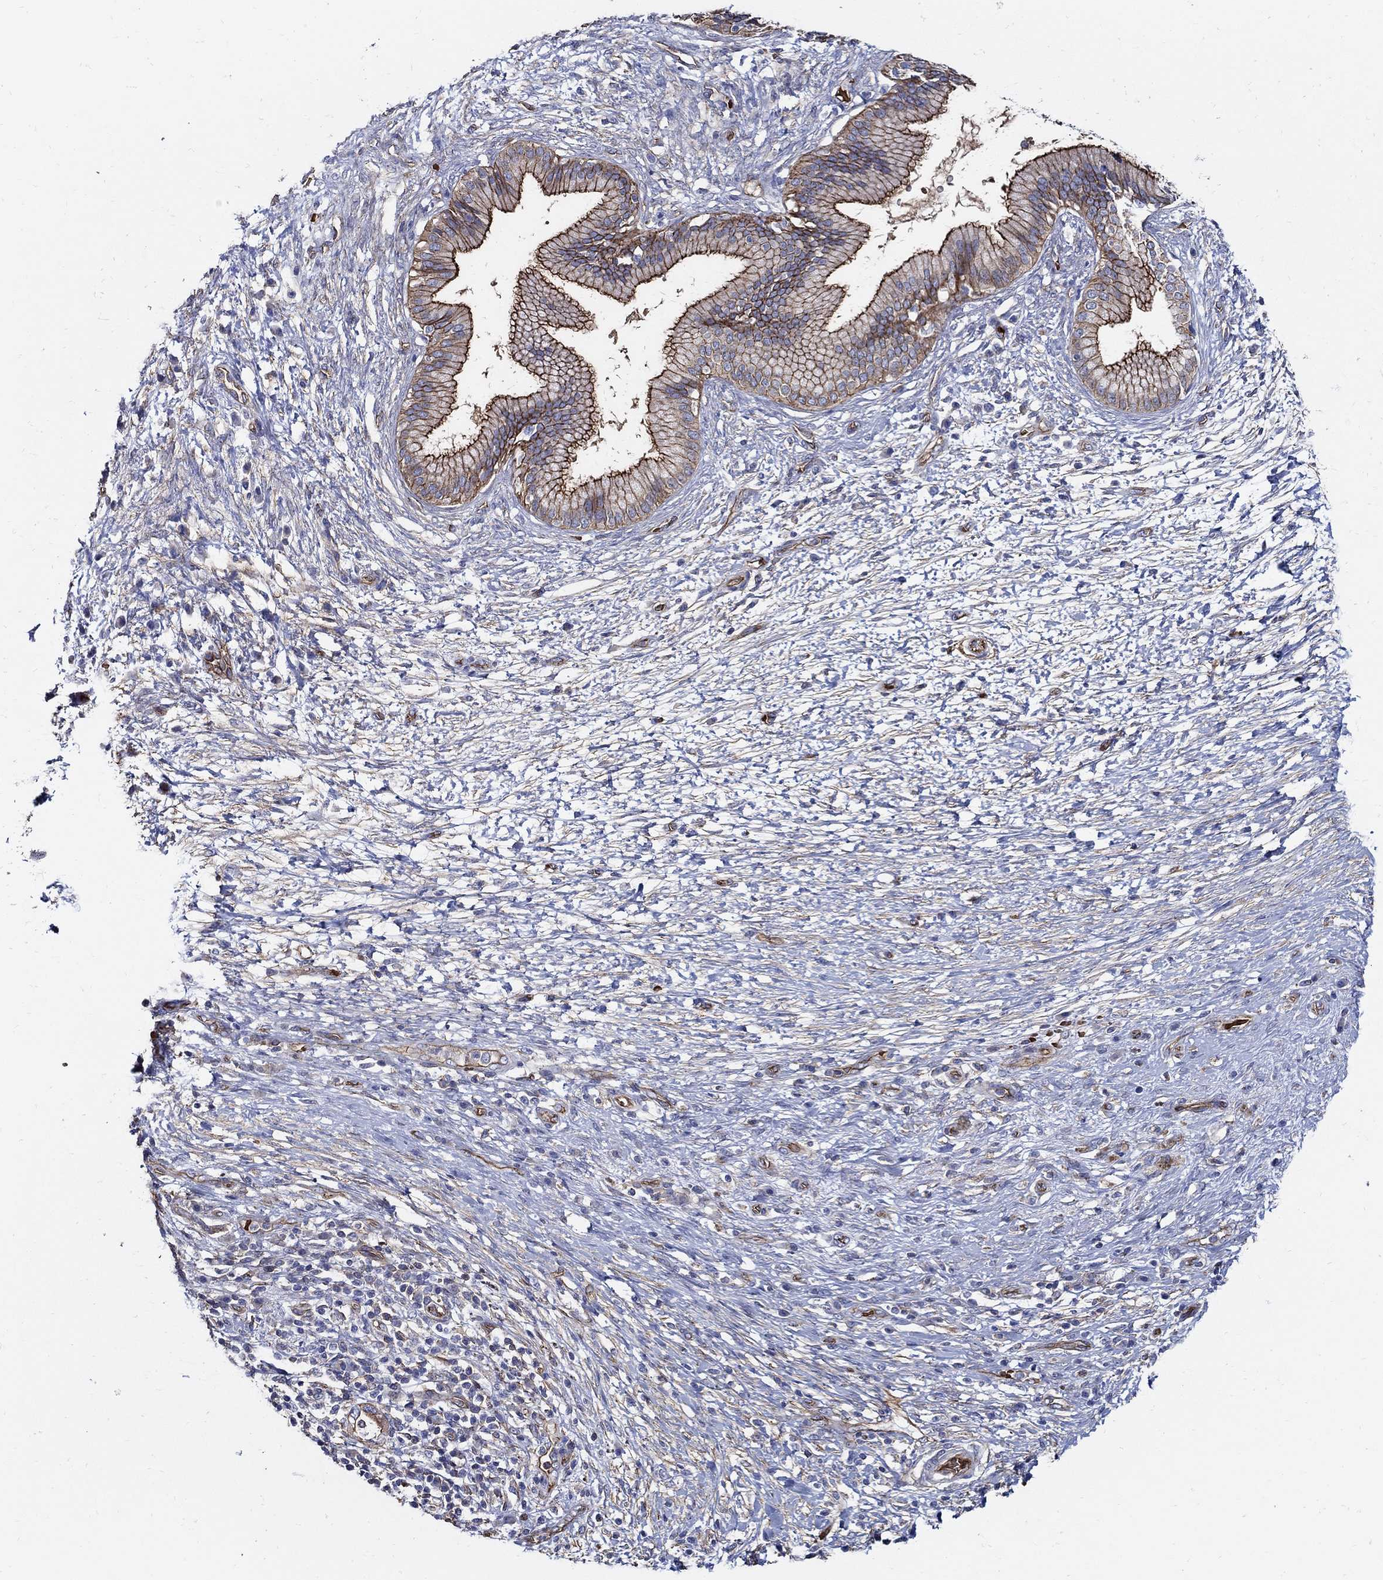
{"staining": {"intensity": "strong", "quantity": "25%-75%", "location": "cytoplasmic/membranous"}, "tissue": "pancreatic cancer", "cell_type": "Tumor cells", "image_type": "cancer", "snomed": [{"axis": "morphology", "description": "Adenocarcinoma, NOS"}, {"axis": "topography", "description": "Pancreas"}], "caption": "DAB (3,3'-diaminobenzidine) immunohistochemical staining of human adenocarcinoma (pancreatic) reveals strong cytoplasmic/membranous protein staining in approximately 25%-75% of tumor cells.", "gene": "APBB3", "patient": {"sex": "female", "age": 72}}